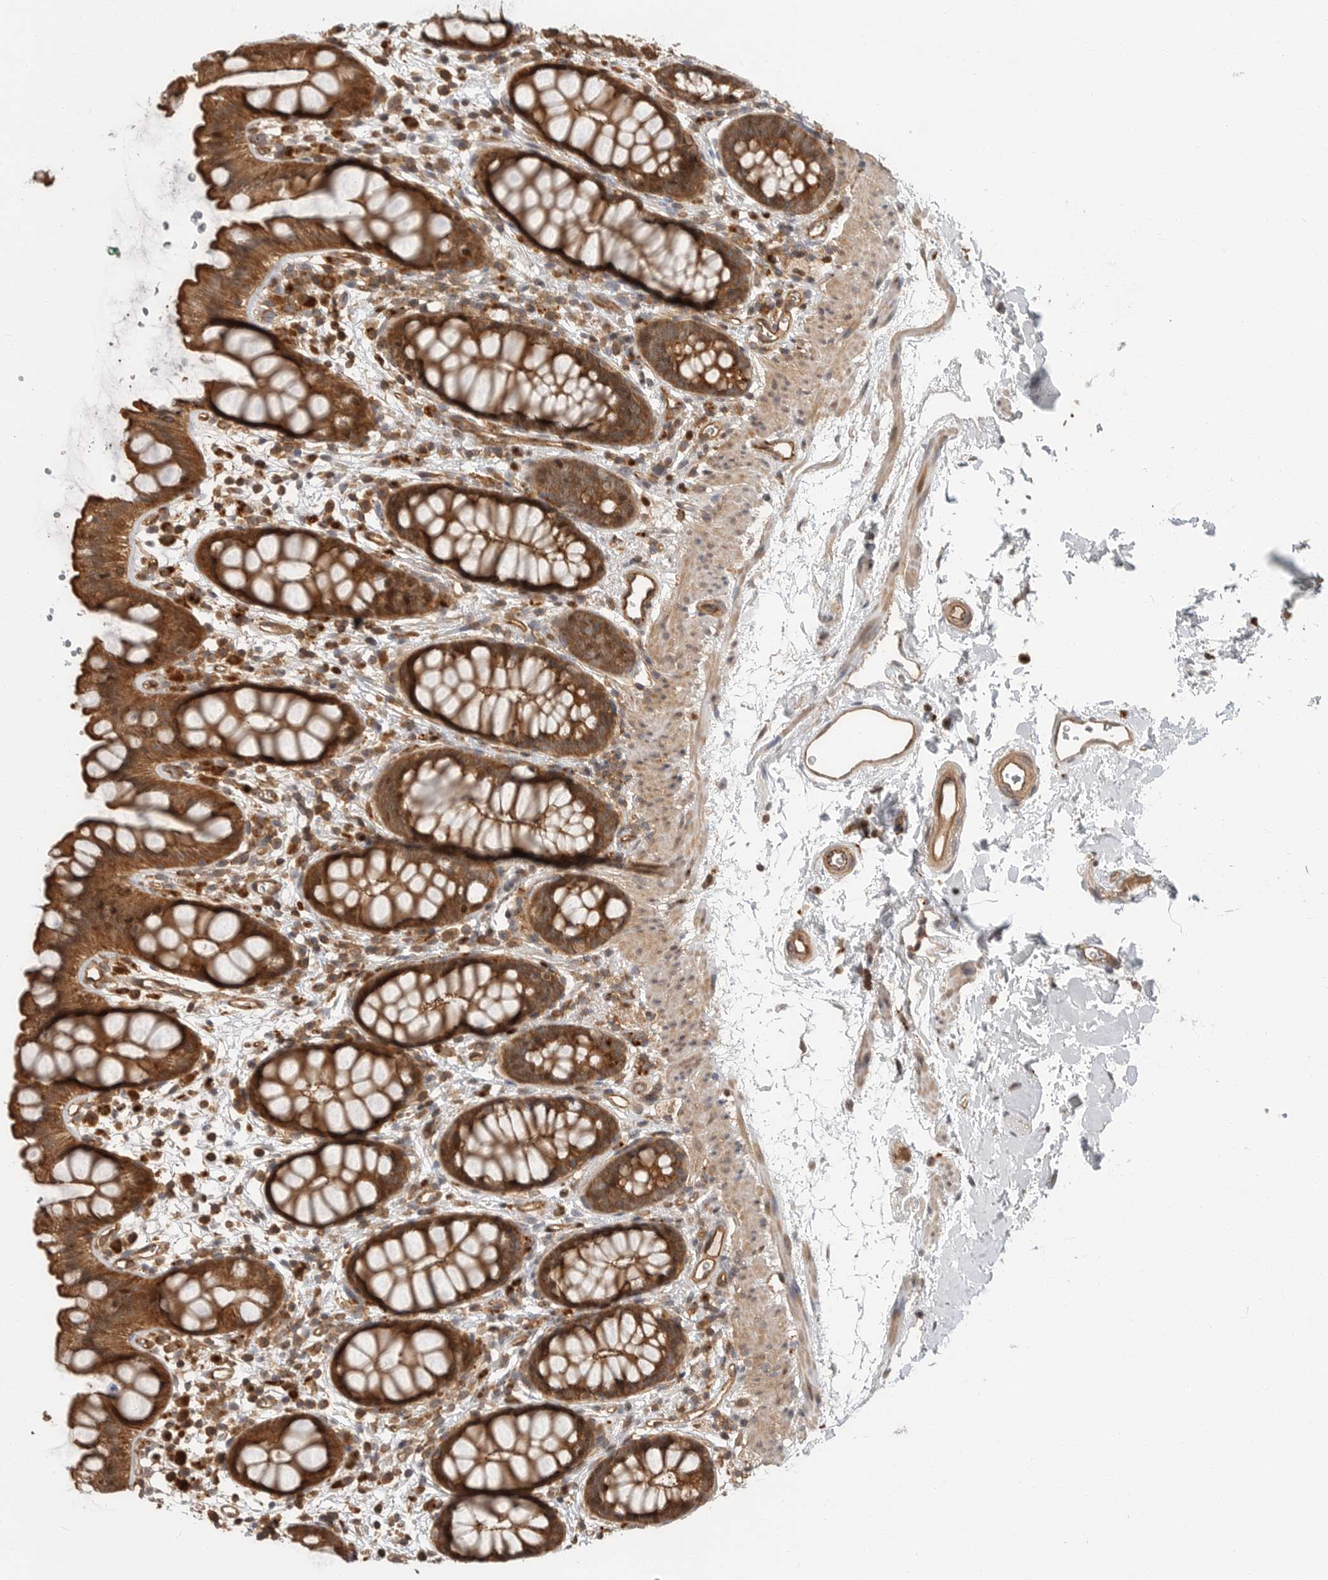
{"staining": {"intensity": "strong", "quantity": ">75%", "location": "cytoplasmic/membranous"}, "tissue": "rectum", "cell_type": "Glandular cells", "image_type": "normal", "snomed": [{"axis": "morphology", "description": "Normal tissue, NOS"}, {"axis": "topography", "description": "Rectum"}], "caption": "IHC staining of normal rectum, which displays high levels of strong cytoplasmic/membranous positivity in approximately >75% of glandular cells indicating strong cytoplasmic/membranous protein expression. The staining was performed using DAB (brown) for protein detection and nuclei were counterstained in hematoxylin (blue).", "gene": "STRAP", "patient": {"sex": "female", "age": 65}}